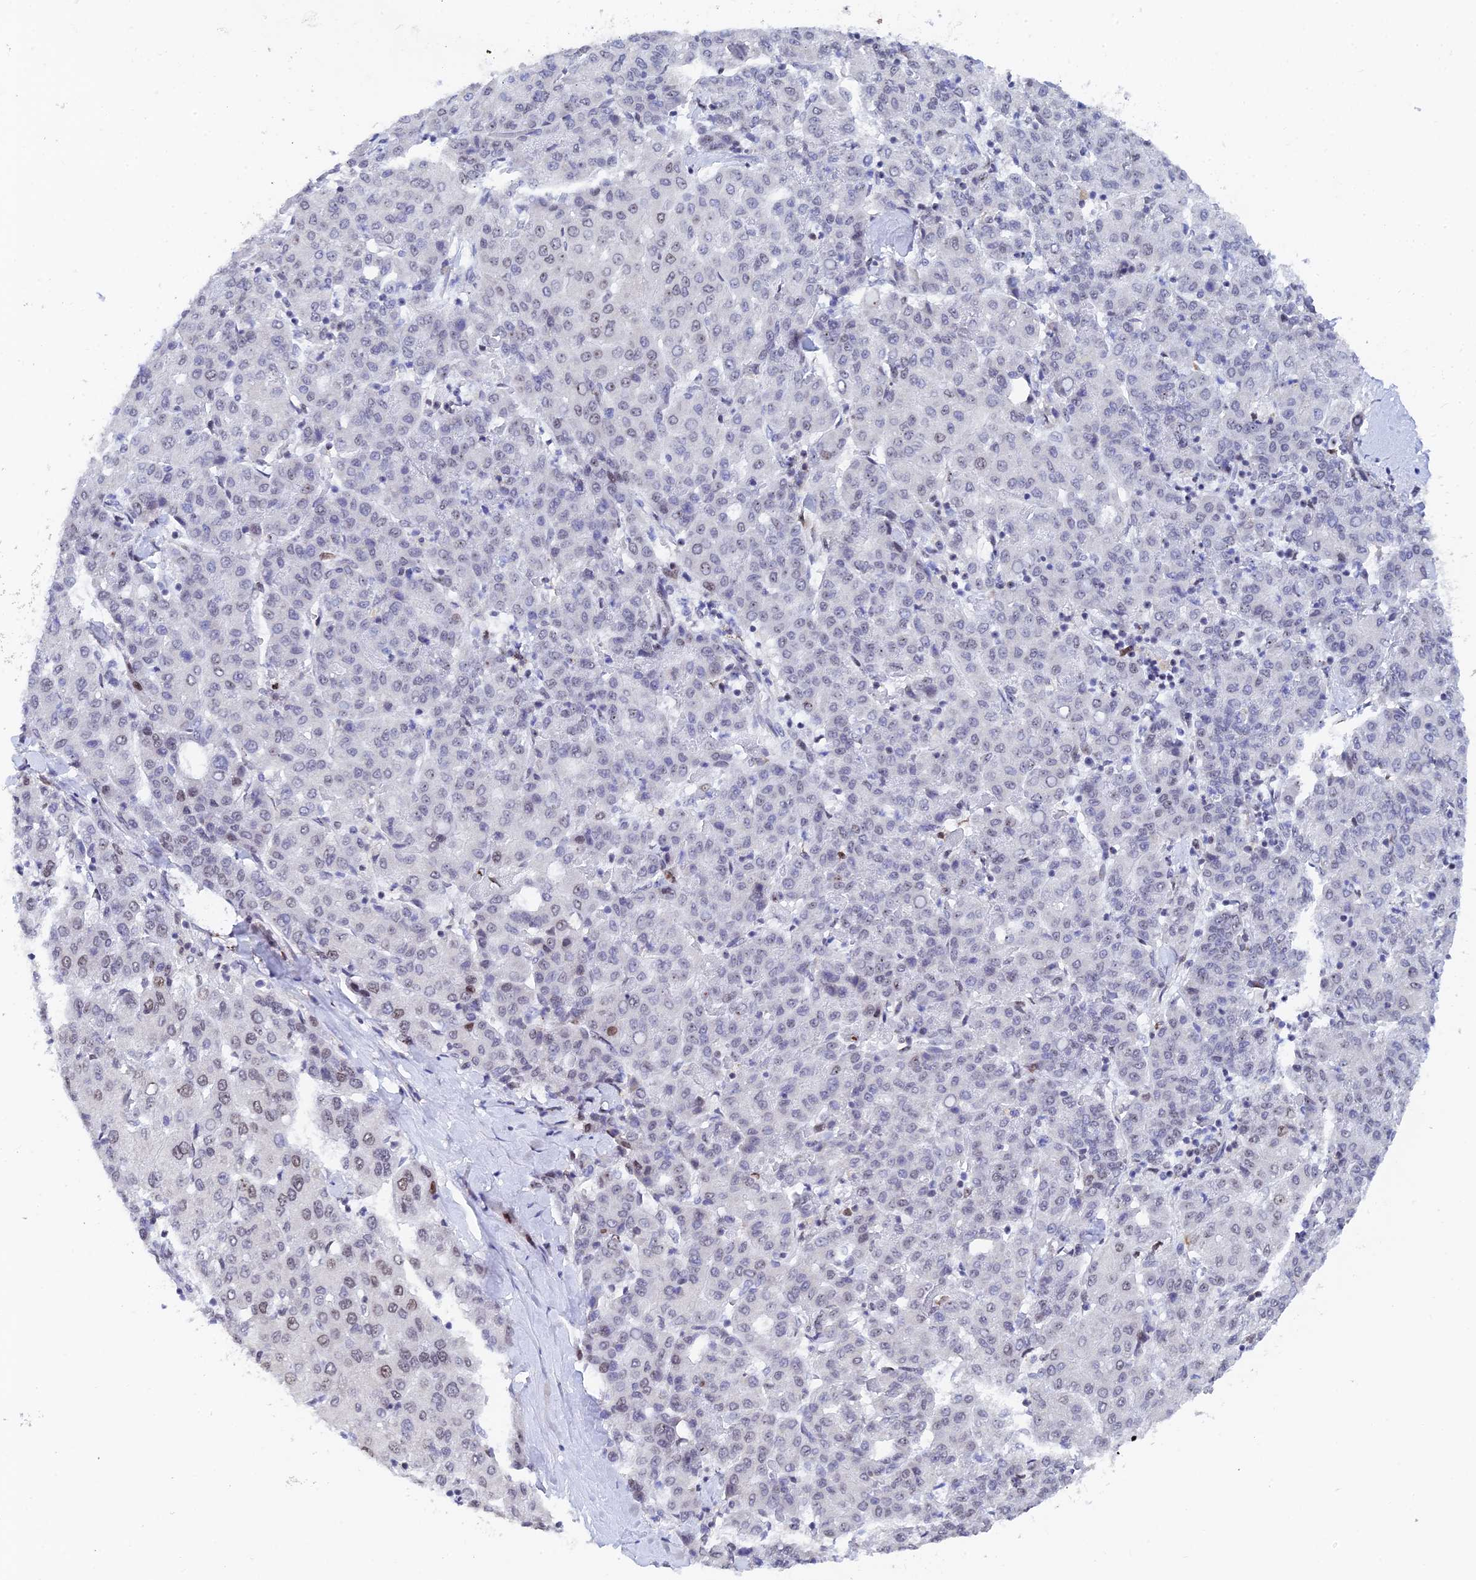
{"staining": {"intensity": "weak", "quantity": "<25%", "location": "nuclear"}, "tissue": "liver cancer", "cell_type": "Tumor cells", "image_type": "cancer", "snomed": [{"axis": "morphology", "description": "Carcinoma, Hepatocellular, NOS"}, {"axis": "topography", "description": "Liver"}], "caption": "IHC photomicrograph of human liver cancer stained for a protein (brown), which shows no positivity in tumor cells. (DAB immunohistochemistry (IHC), high magnification).", "gene": "RSL1D1", "patient": {"sex": "male", "age": 65}}